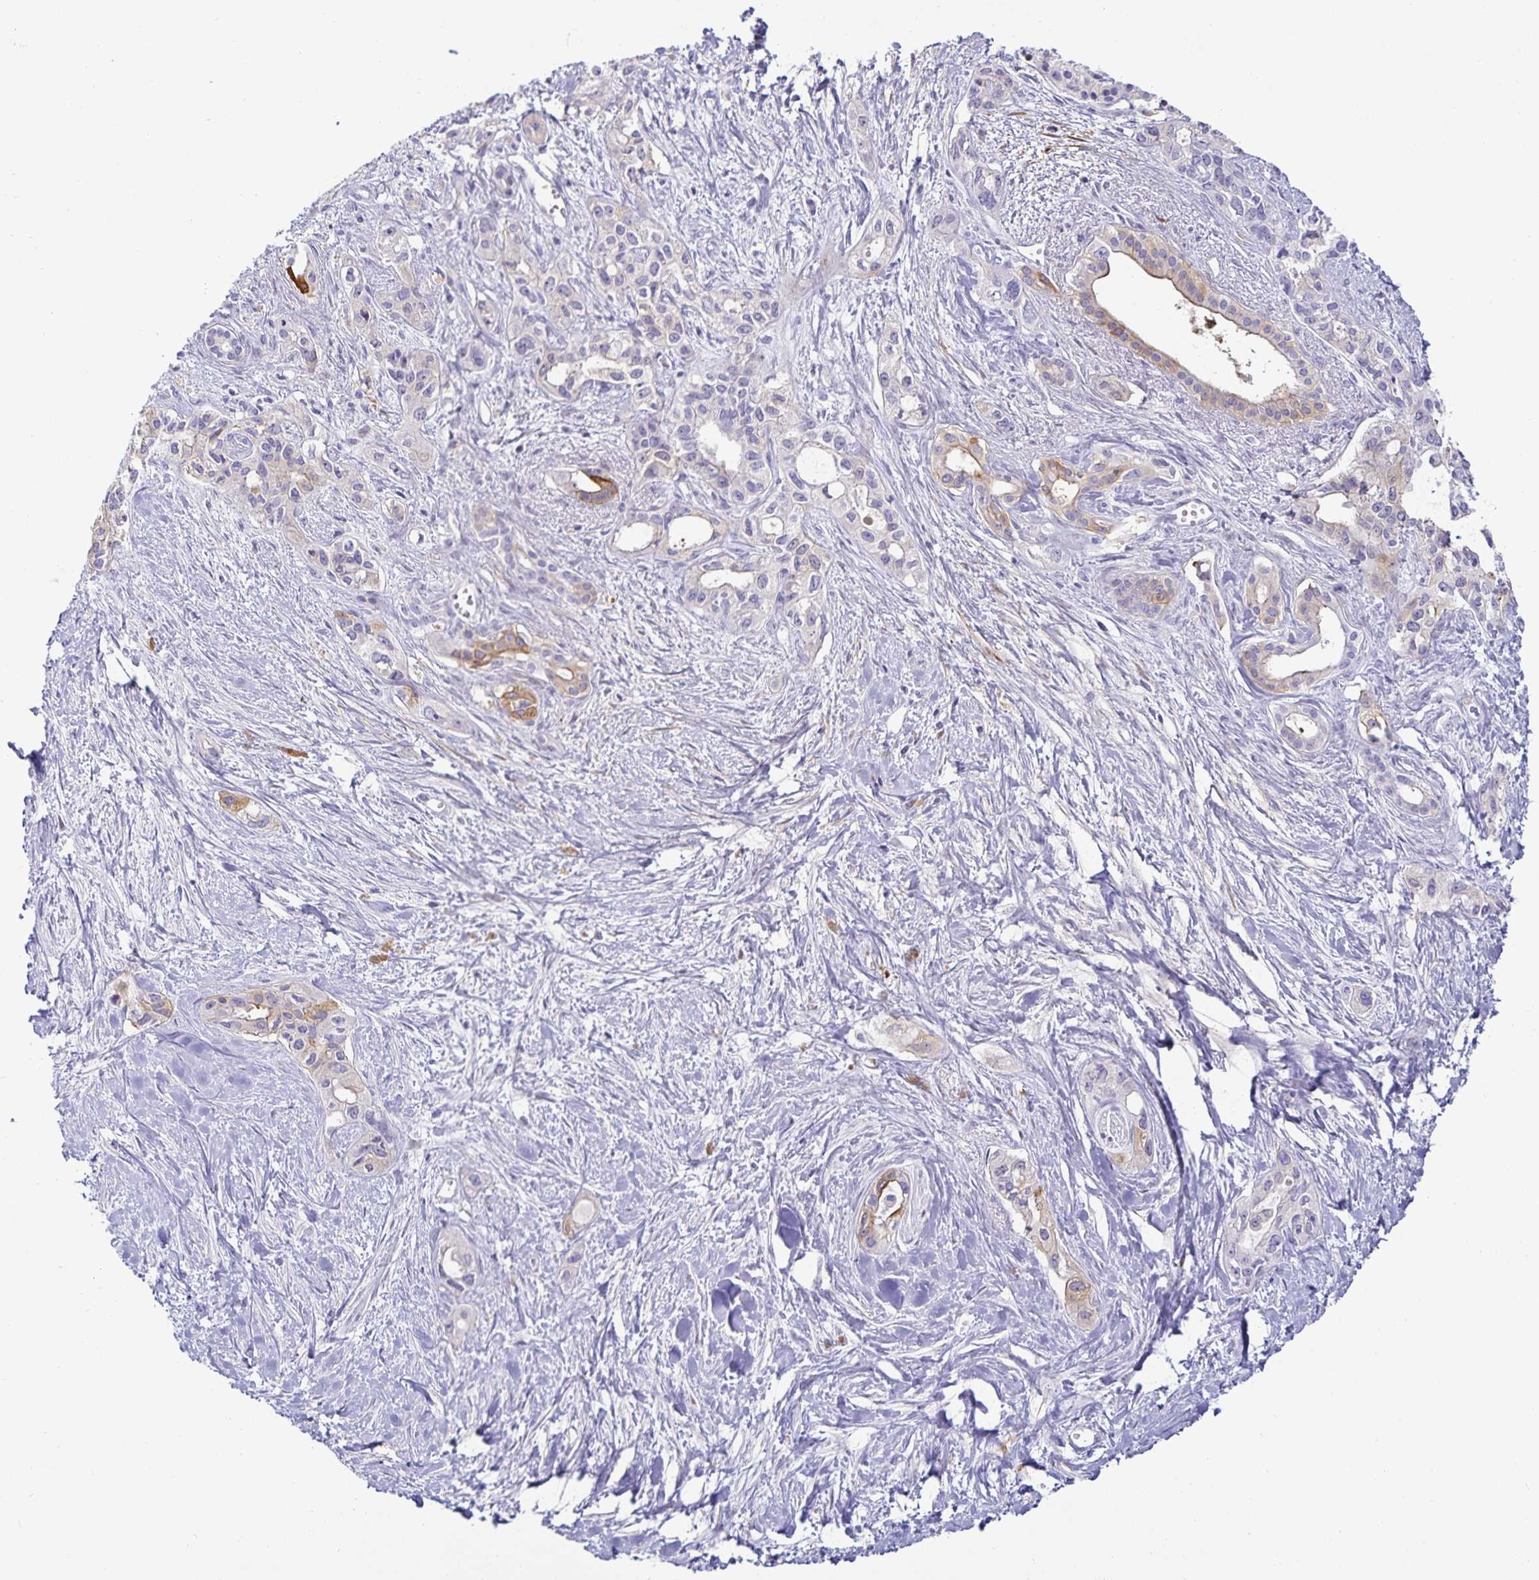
{"staining": {"intensity": "weak", "quantity": "<25%", "location": "cytoplasmic/membranous"}, "tissue": "pancreatic cancer", "cell_type": "Tumor cells", "image_type": "cancer", "snomed": [{"axis": "morphology", "description": "Adenocarcinoma, NOS"}, {"axis": "topography", "description": "Pancreas"}], "caption": "Tumor cells are negative for brown protein staining in adenocarcinoma (pancreatic). (DAB (3,3'-diaminobenzidine) immunohistochemistry (IHC), high magnification).", "gene": "SPAG4", "patient": {"sex": "female", "age": 50}}